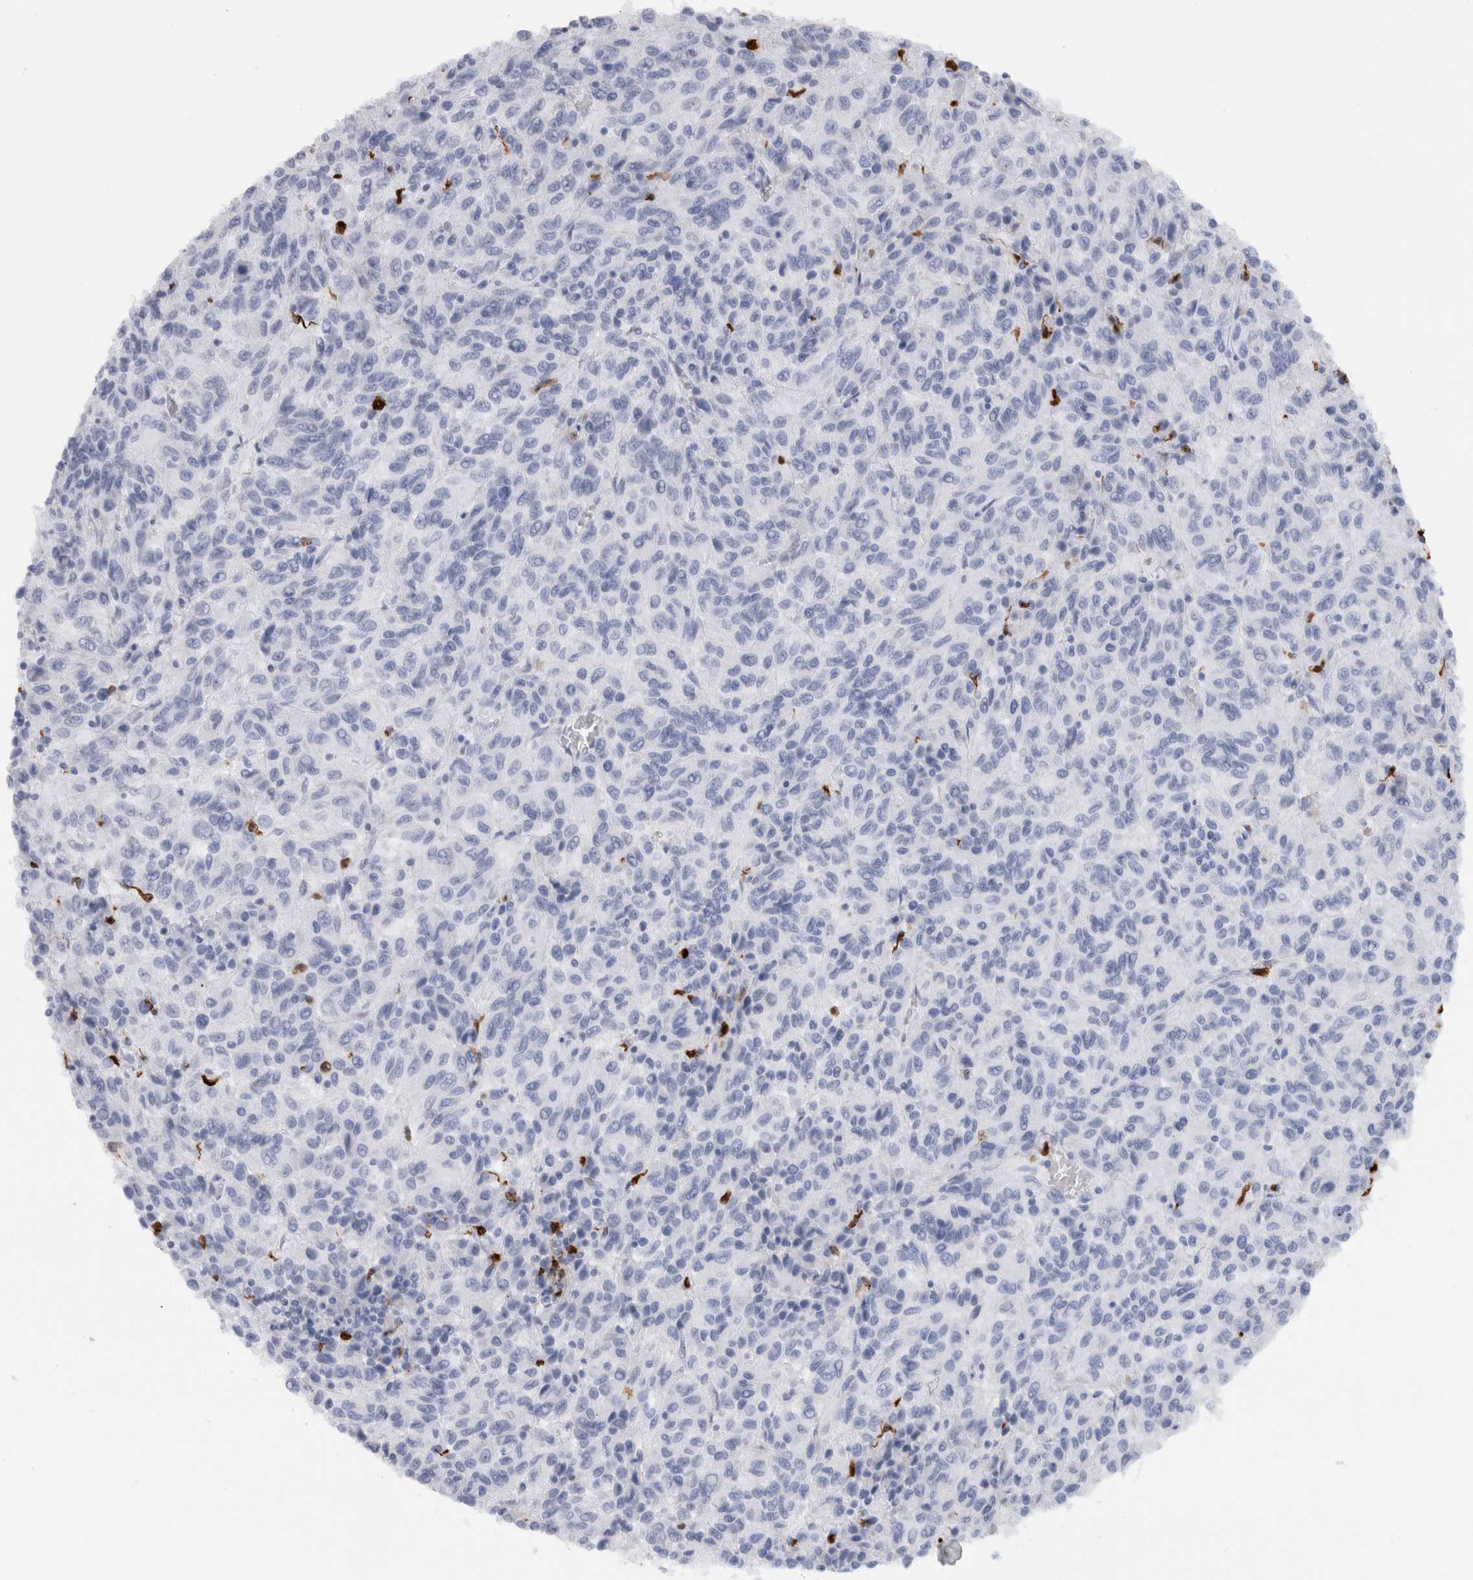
{"staining": {"intensity": "negative", "quantity": "none", "location": "none"}, "tissue": "melanoma", "cell_type": "Tumor cells", "image_type": "cancer", "snomed": [{"axis": "morphology", "description": "Malignant melanoma, Metastatic site"}, {"axis": "topography", "description": "Lung"}], "caption": "There is no significant staining in tumor cells of malignant melanoma (metastatic site). Nuclei are stained in blue.", "gene": "S100A8", "patient": {"sex": "male", "age": 64}}